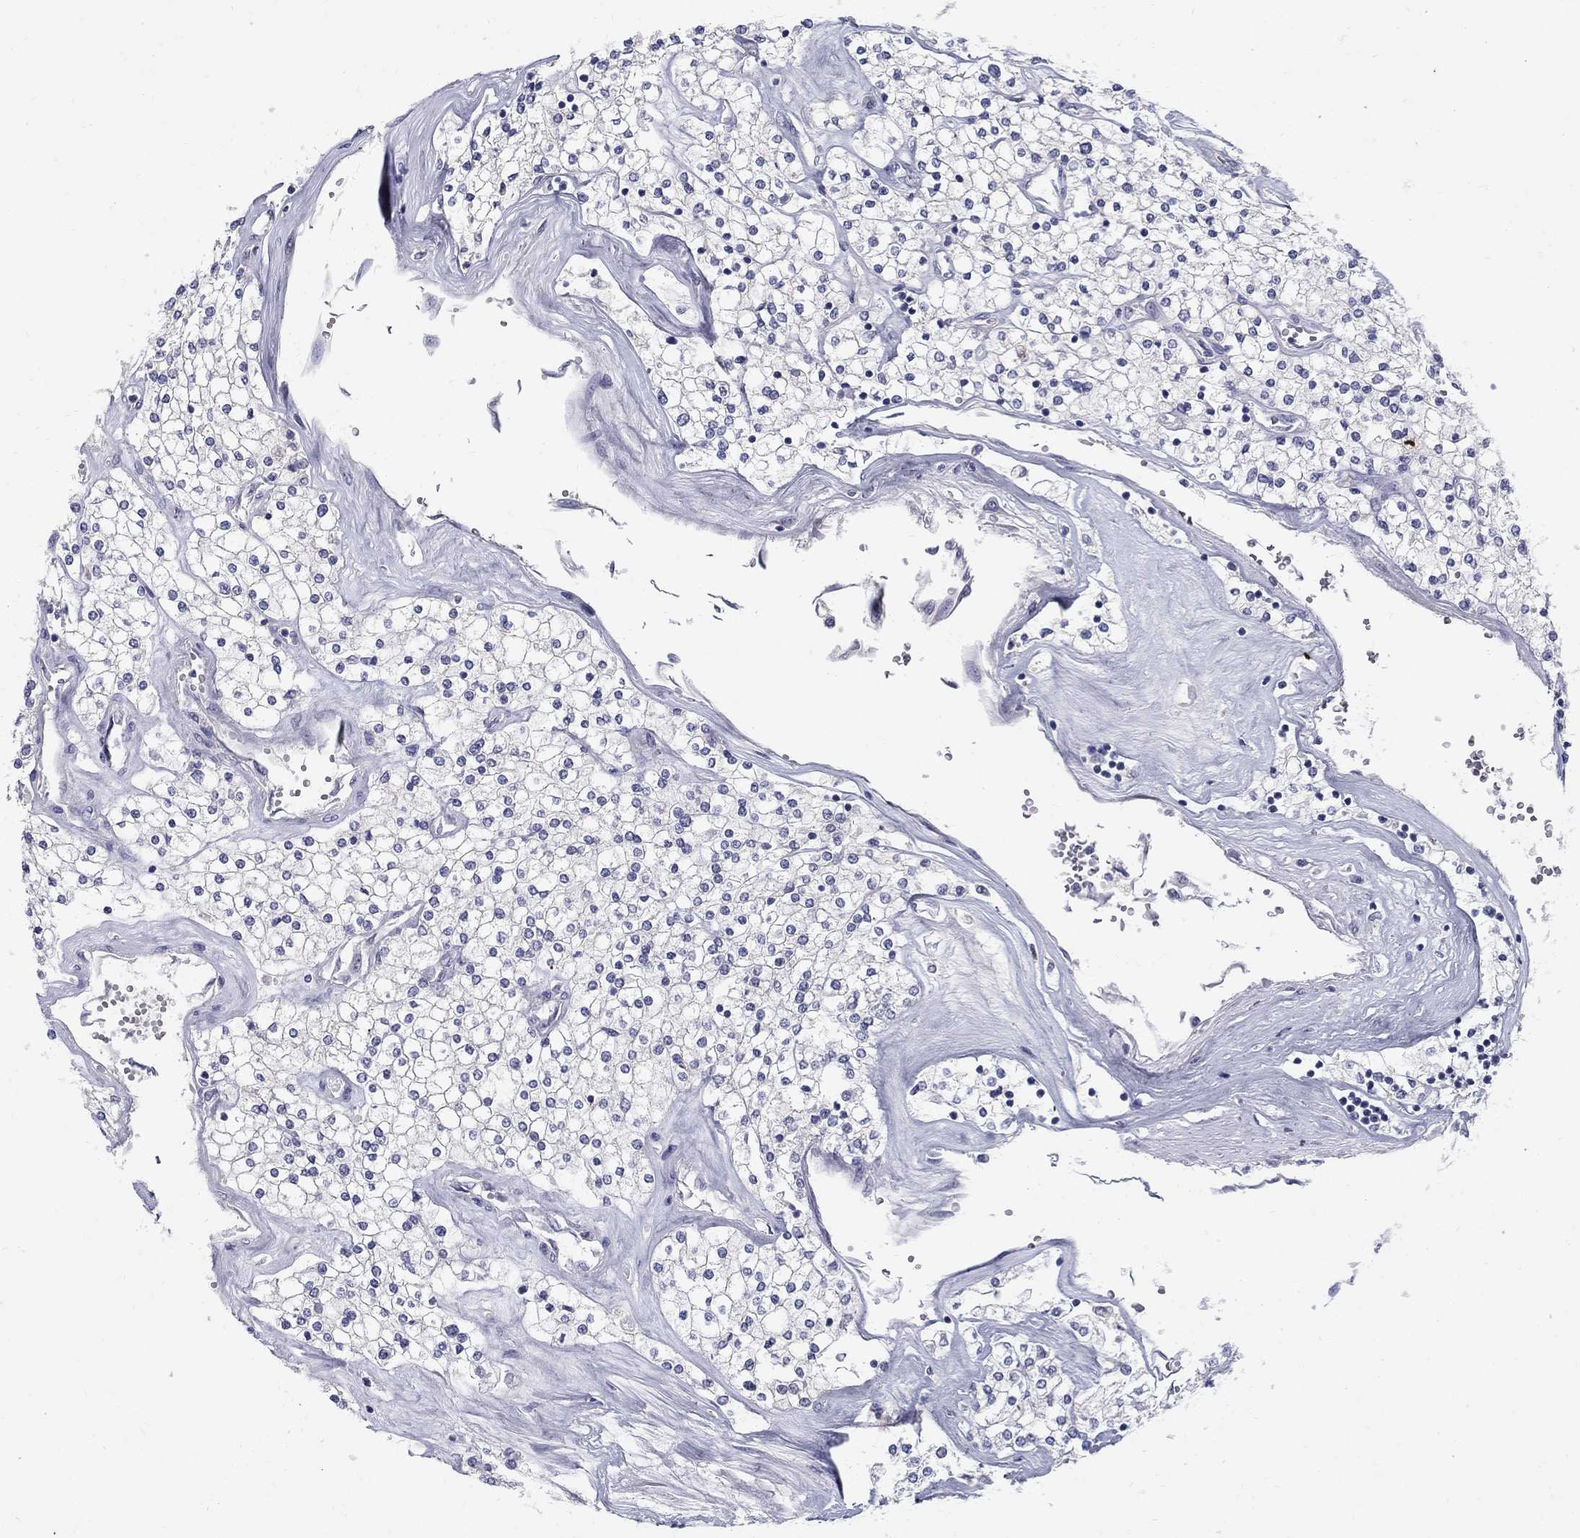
{"staining": {"intensity": "negative", "quantity": "none", "location": "none"}, "tissue": "renal cancer", "cell_type": "Tumor cells", "image_type": "cancer", "snomed": [{"axis": "morphology", "description": "Adenocarcinoma, NOS"}, {"axis": "topography", "description": "Kidney"}], "caption": "Immunohistochemistry (IHC) of human renal adenocarcinoma demonstrates no positivity in tumor cells.", "gene": "TP53TG5", "patient": {"sex": "male", "age": 80}}